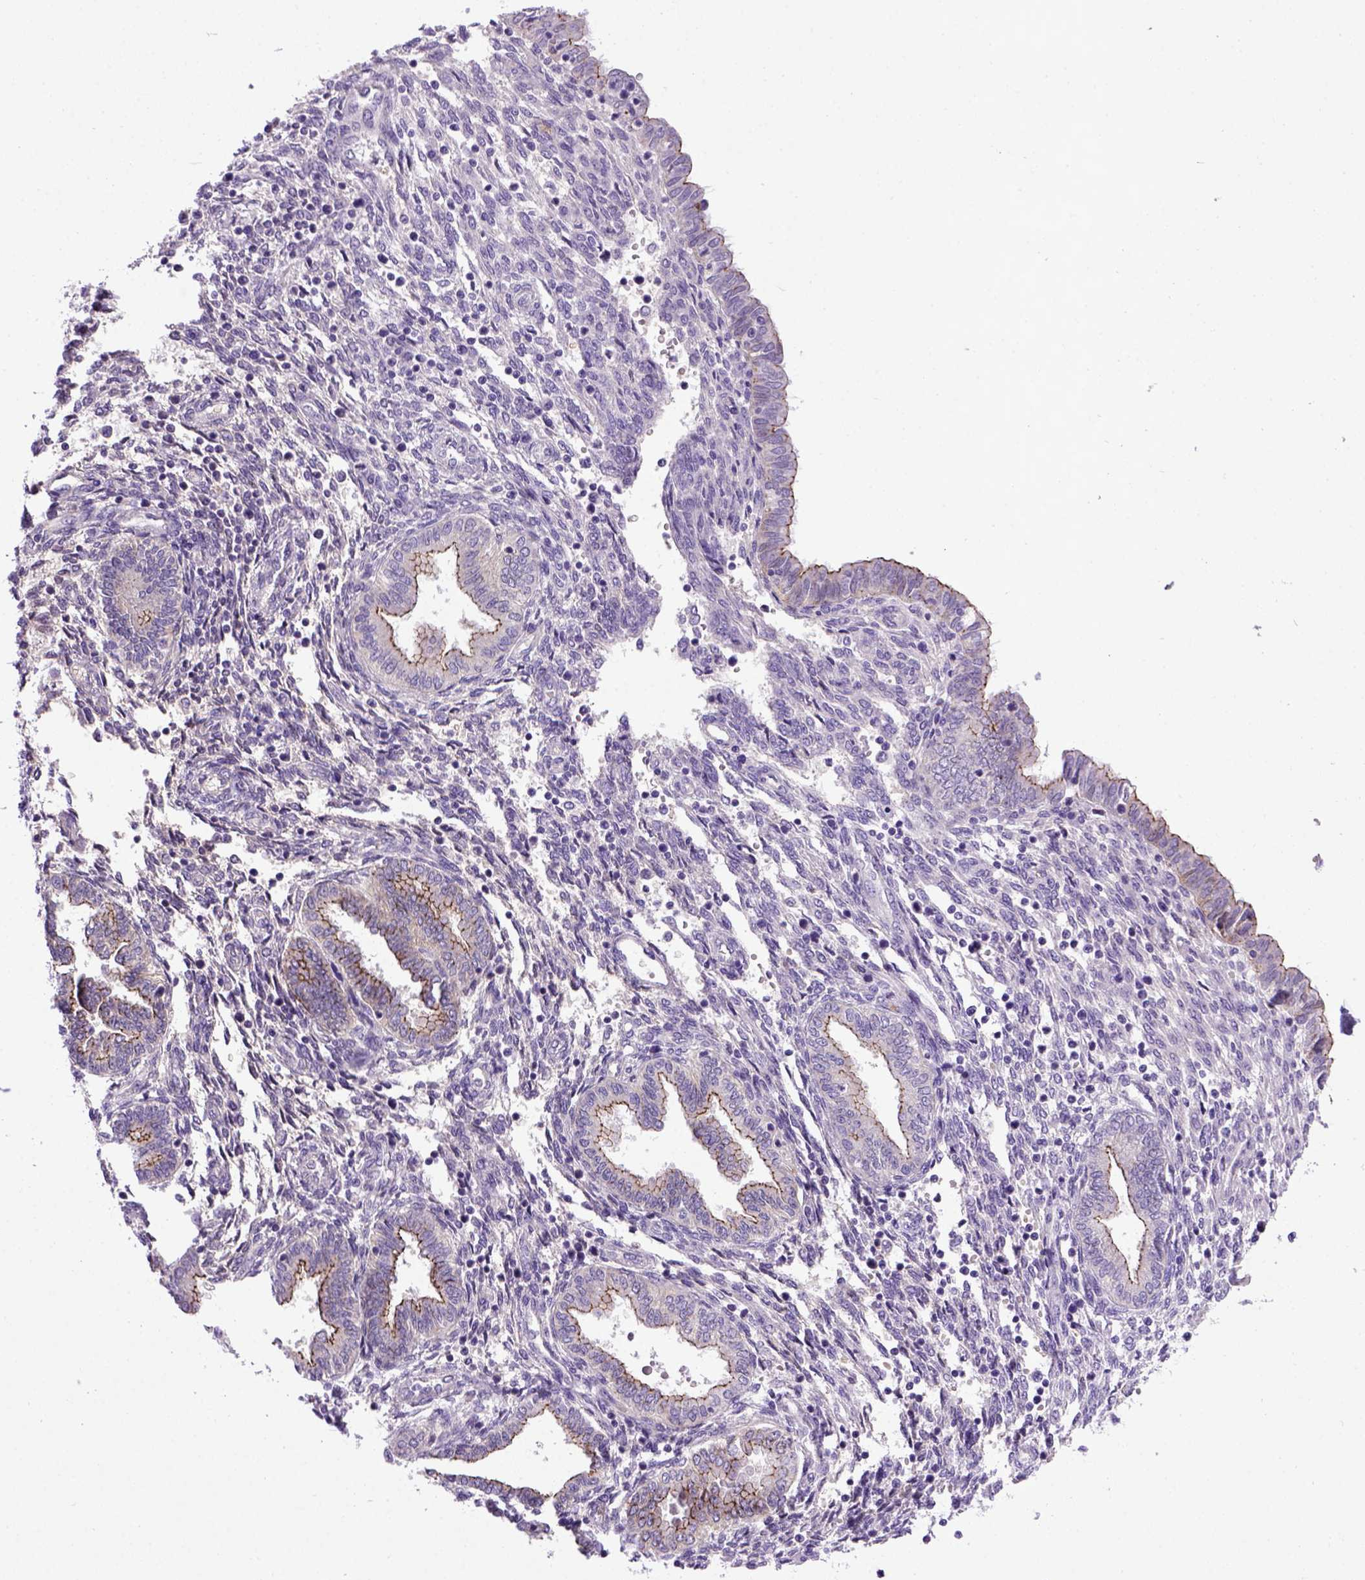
{"staining": {"intensity": "negative", "quantity": "none", "location": "none"}, "tissue": "endometrium", "cell_type": "Cells in endometrial stroma", "image_type": "normal", "snomed": [{"axis": "morphology", "description": "Normal tissue, NOS"}, {"axis": "topography", "description": "Endometrium"}], "caption": "IHC photomicrograph of benign endometrium: human endometrium stained with DAB exhibits no significant protein expression in cells in endometrial stroma.", "gene": "CDH1", "patient": {"sex": "female", "age": 42}}